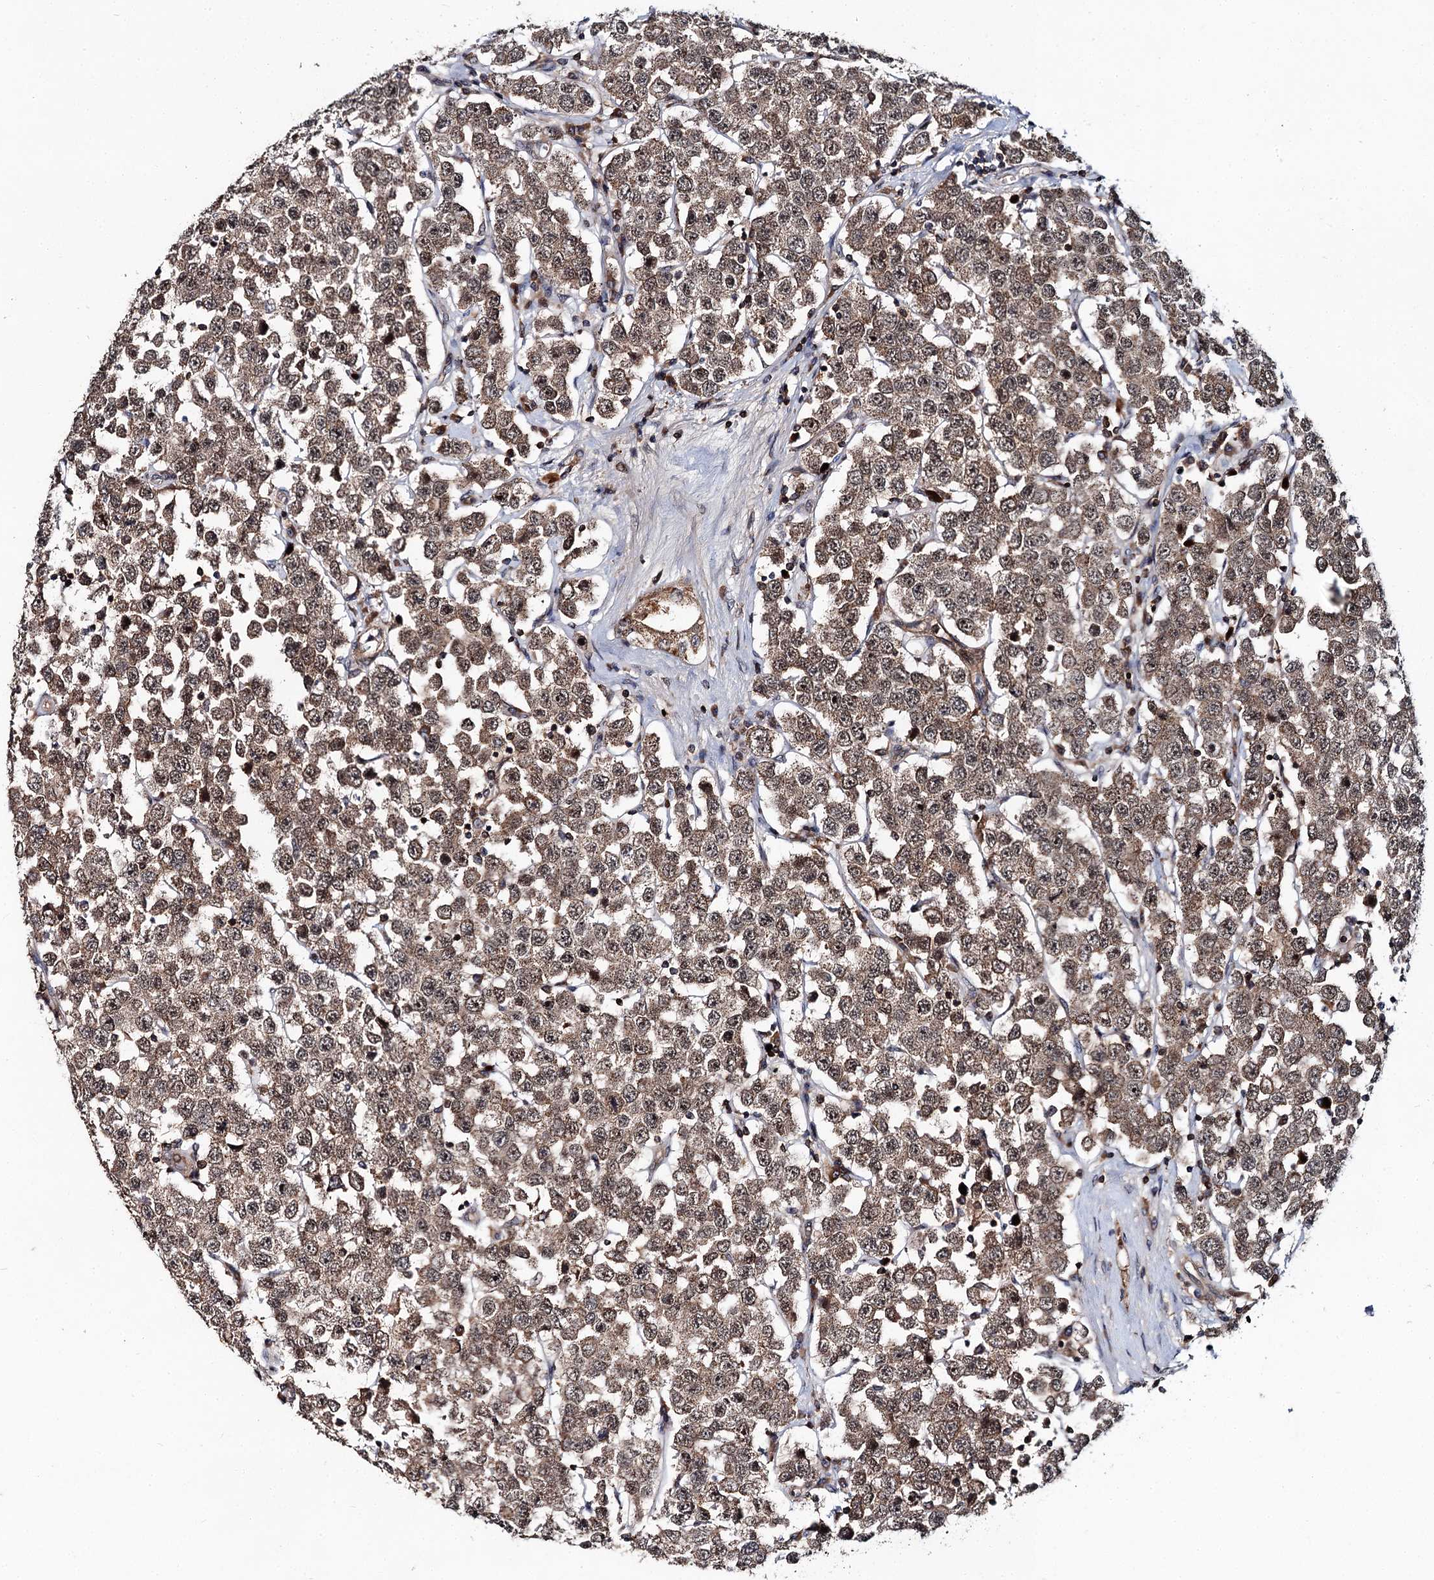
{"staining": {"intensity": "moderate", "quantity": ">75%", "location": "cytoplasmic/membranous,nuclear"}, "tissue": "testis cancer", "cell_type": "Tumor cells", "image_type": "cancer", "snomed": [{"axis": "morphology", "description": "Seminoma, NOS"}, {"axis": "topography", "description": "Testis"}], "caption": "Seminoma (testis) stained with DAB IHC shows medium levels of moderate cytoplasmic/membranous and nuclear staining in approximately >75% of tumor cells.", "gene": "ABLIM1", "patient": {"sex": "male", "age": 28}}